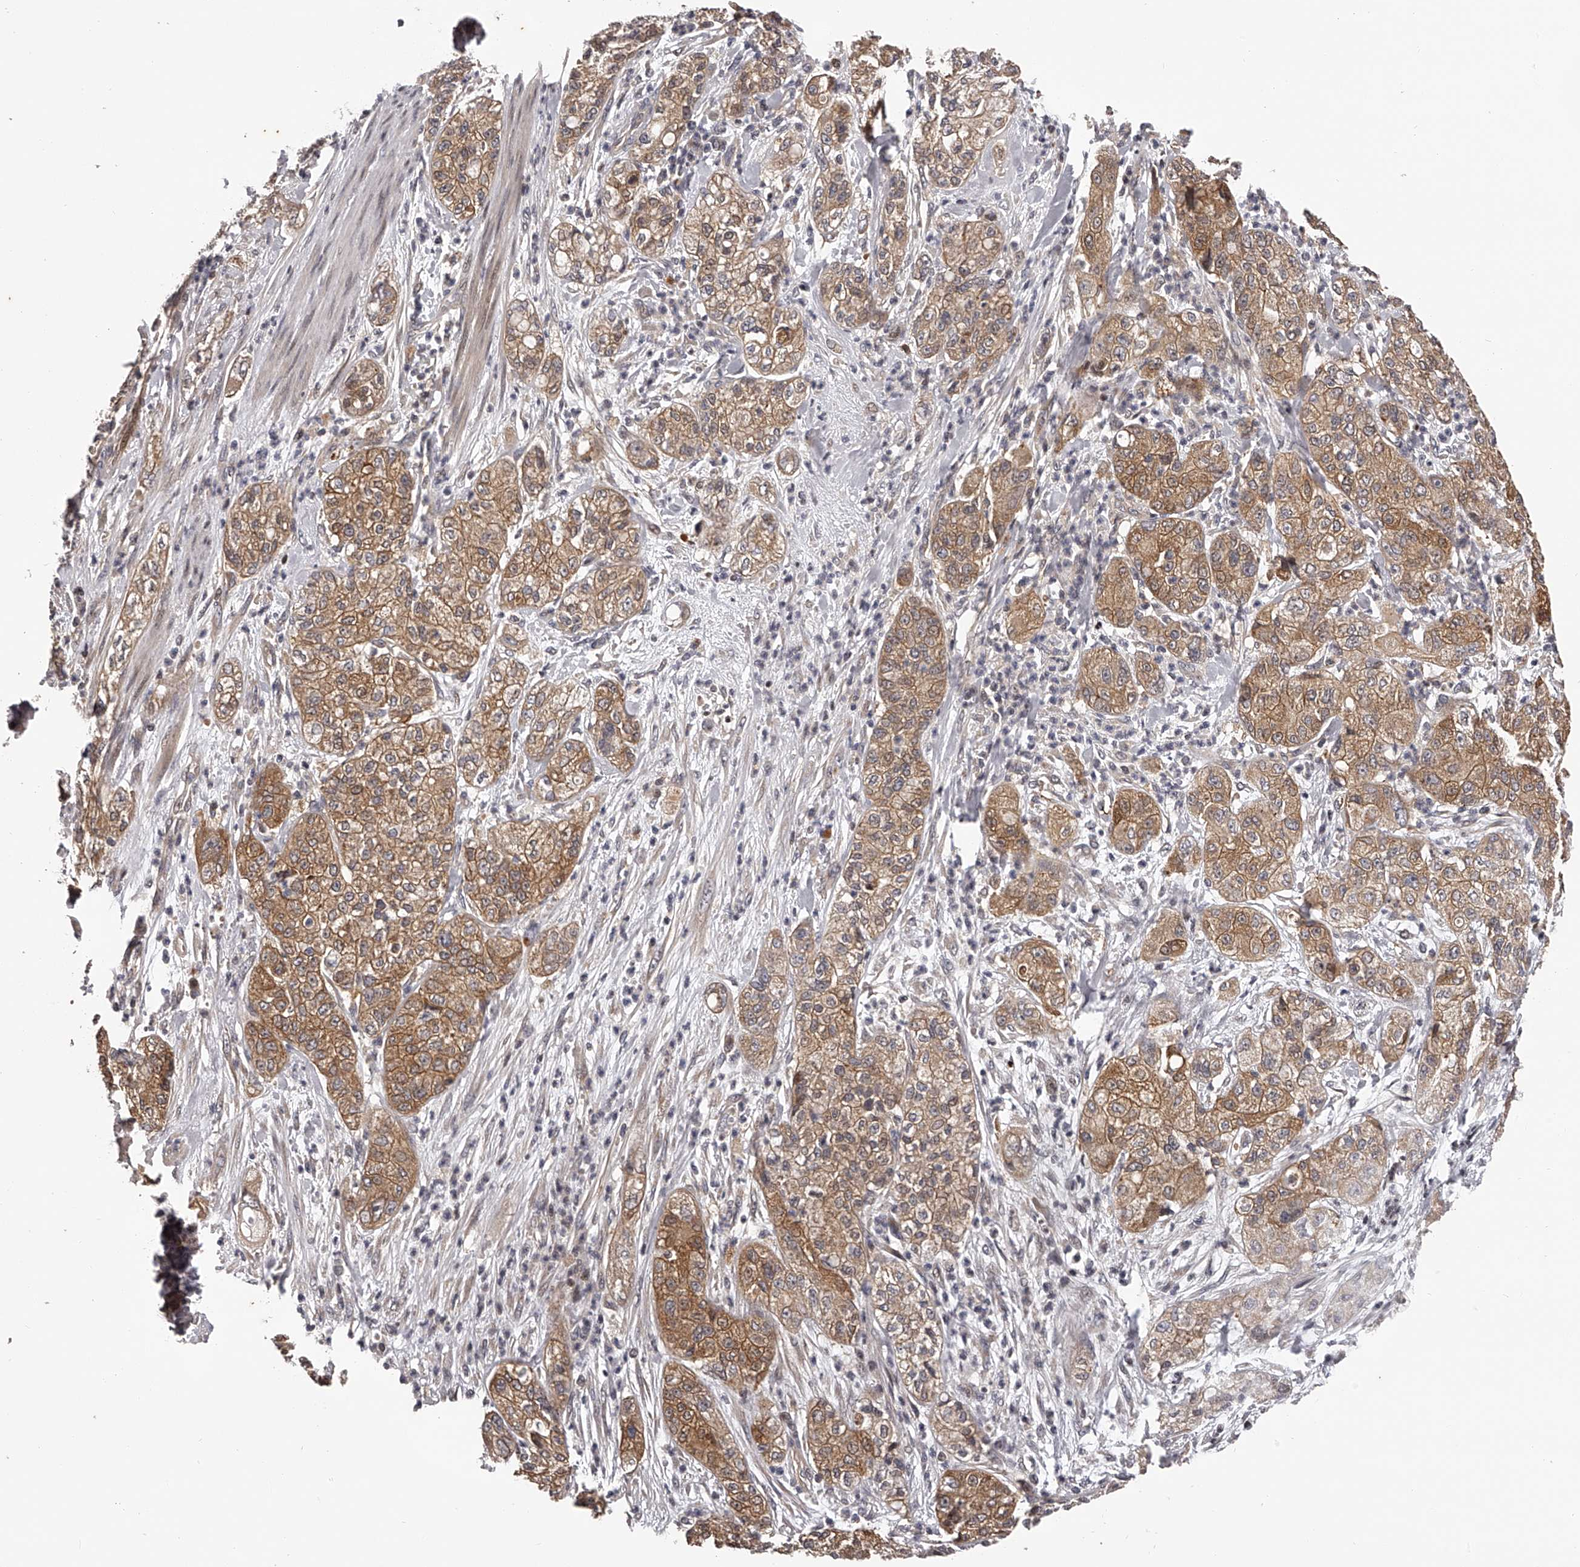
{"staining": {"intensity": "strong", "quantity": ">75%", "location": "cytoplasmic/membranous"}, "tissue": "pancreatic cancer", "cell_type": "Tumor cells", "image_type": "cancer", "snomed": [{"axis": "morphology", "description": "Adenocarcinoma, NOS"}, {"axis": "topography", "description": "Pancreas"}], "caption": "This photomicrograph shows IHC staining of human pancreatic cancer (adenocarcinoma), with high strong cytoplasmic/membranous expression in about >75% of tumor cells.", "gene": "PFDN2", "patient": {"sex": "female", "age": 78}}